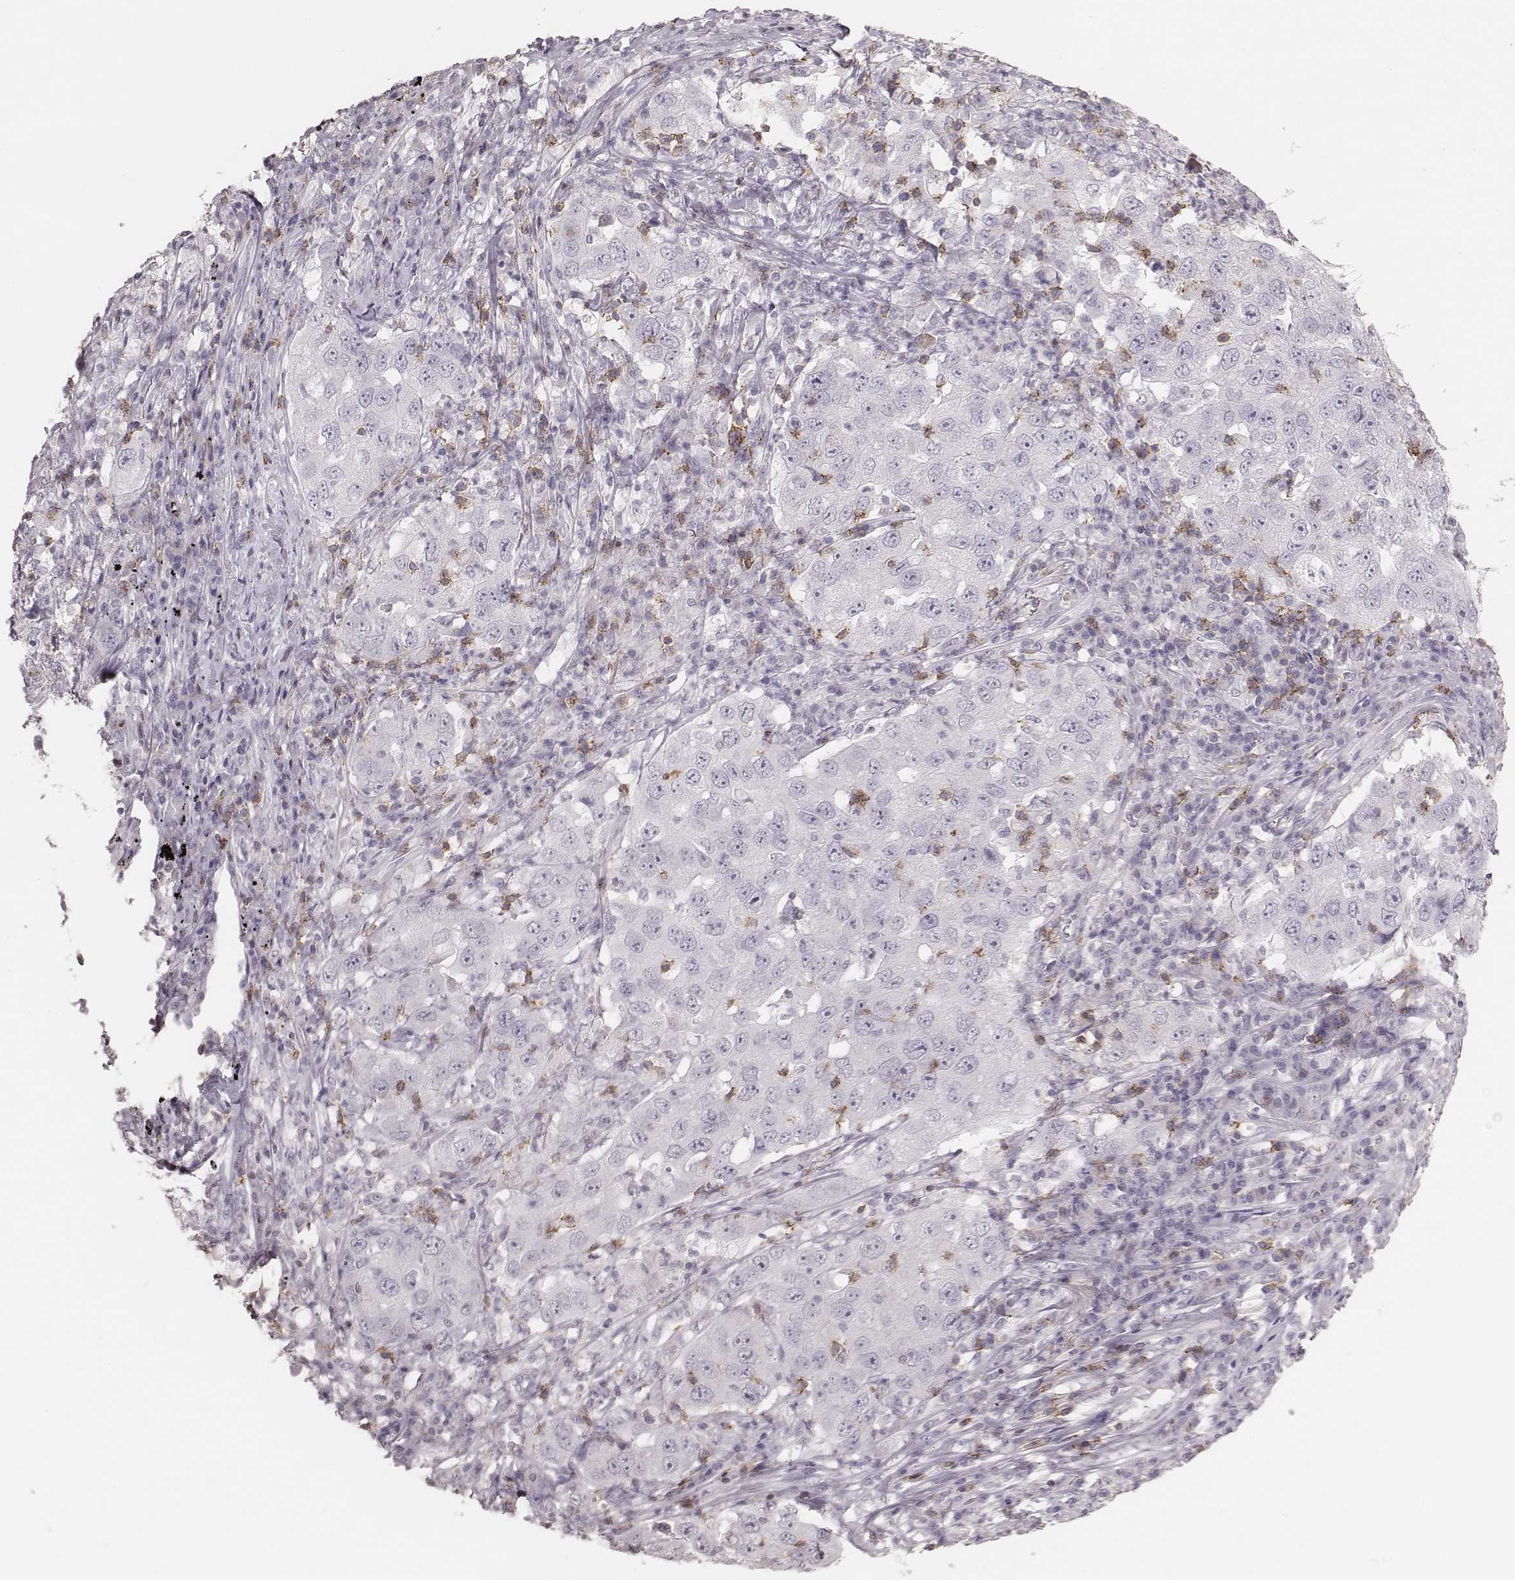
{"staining": {"intensity": "negative", "quantity": "none", "location": "none"}, "tissue": "lung cancer", "cell_type": "Tumor cells", "image_type": "cancer", "snomed": [{"axis": "morphology", "description": "Adenocarcinoma, NOS"}, {"axis": "topography", "description": "Lung"}], "caption": "Protein analysis of lung cancer shows no significant expression in tumor cells.", "gene": "PDCD1", "patient": {"sex": "male", "age": 73}}